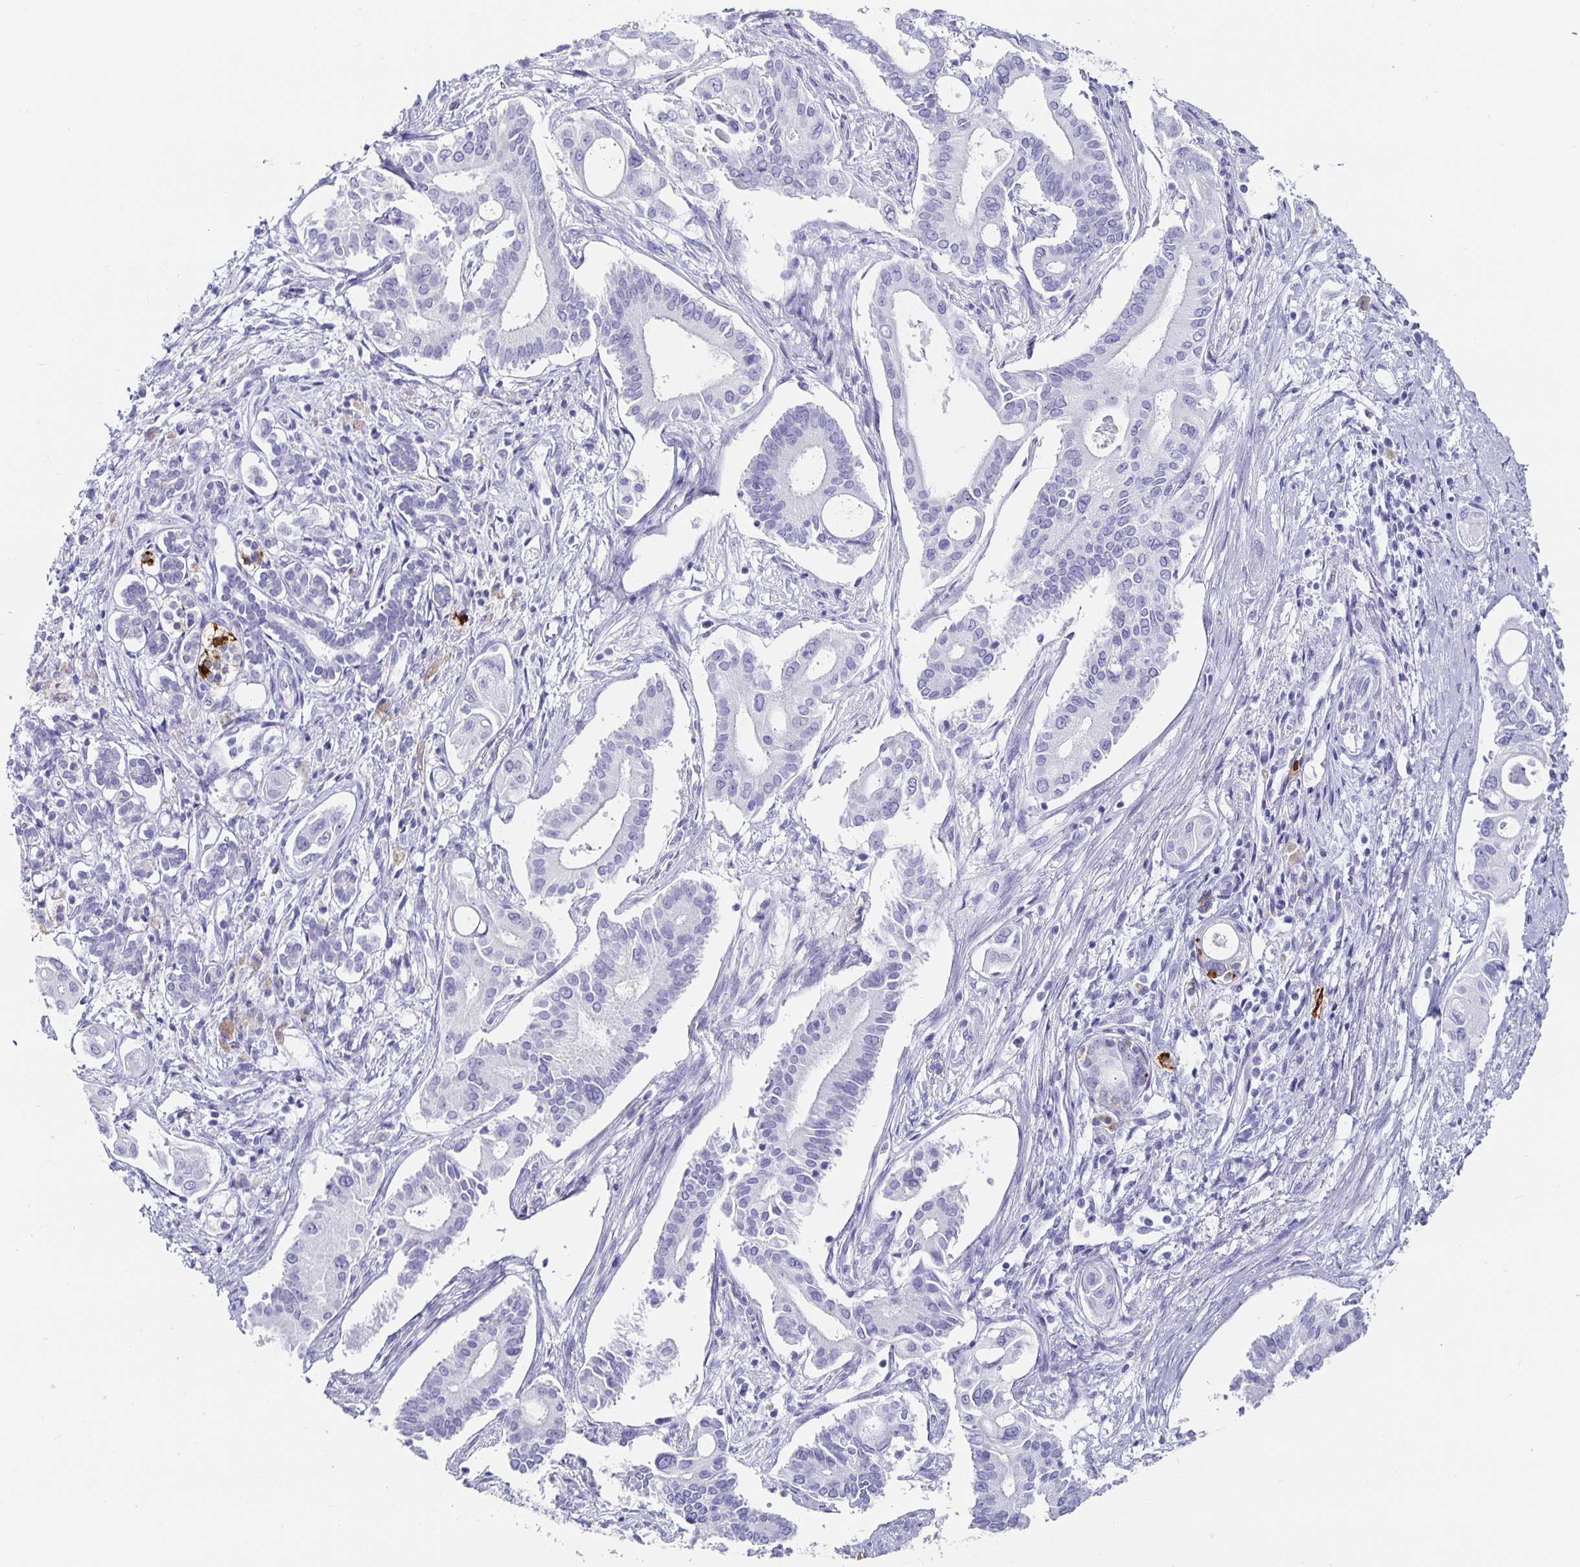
{"staining": {"intensity": "negative", "quantity": "none", "location": "none"}, "tissue": "pancreatic cancer", "cell_type": "Tumor cells", "image_type": "cancer", "snomed": [{"axis": "morphology", "description": "Adenocarcinoma, NOS"}, {"axis": "topography", "description": "Pancreas"}], "caption": "Immunohistochemistry of pancreatic cancer exhibits no staining in tumor cells.", "gene": "CHGA", "patient": {"sex": "female", "age": 68}}